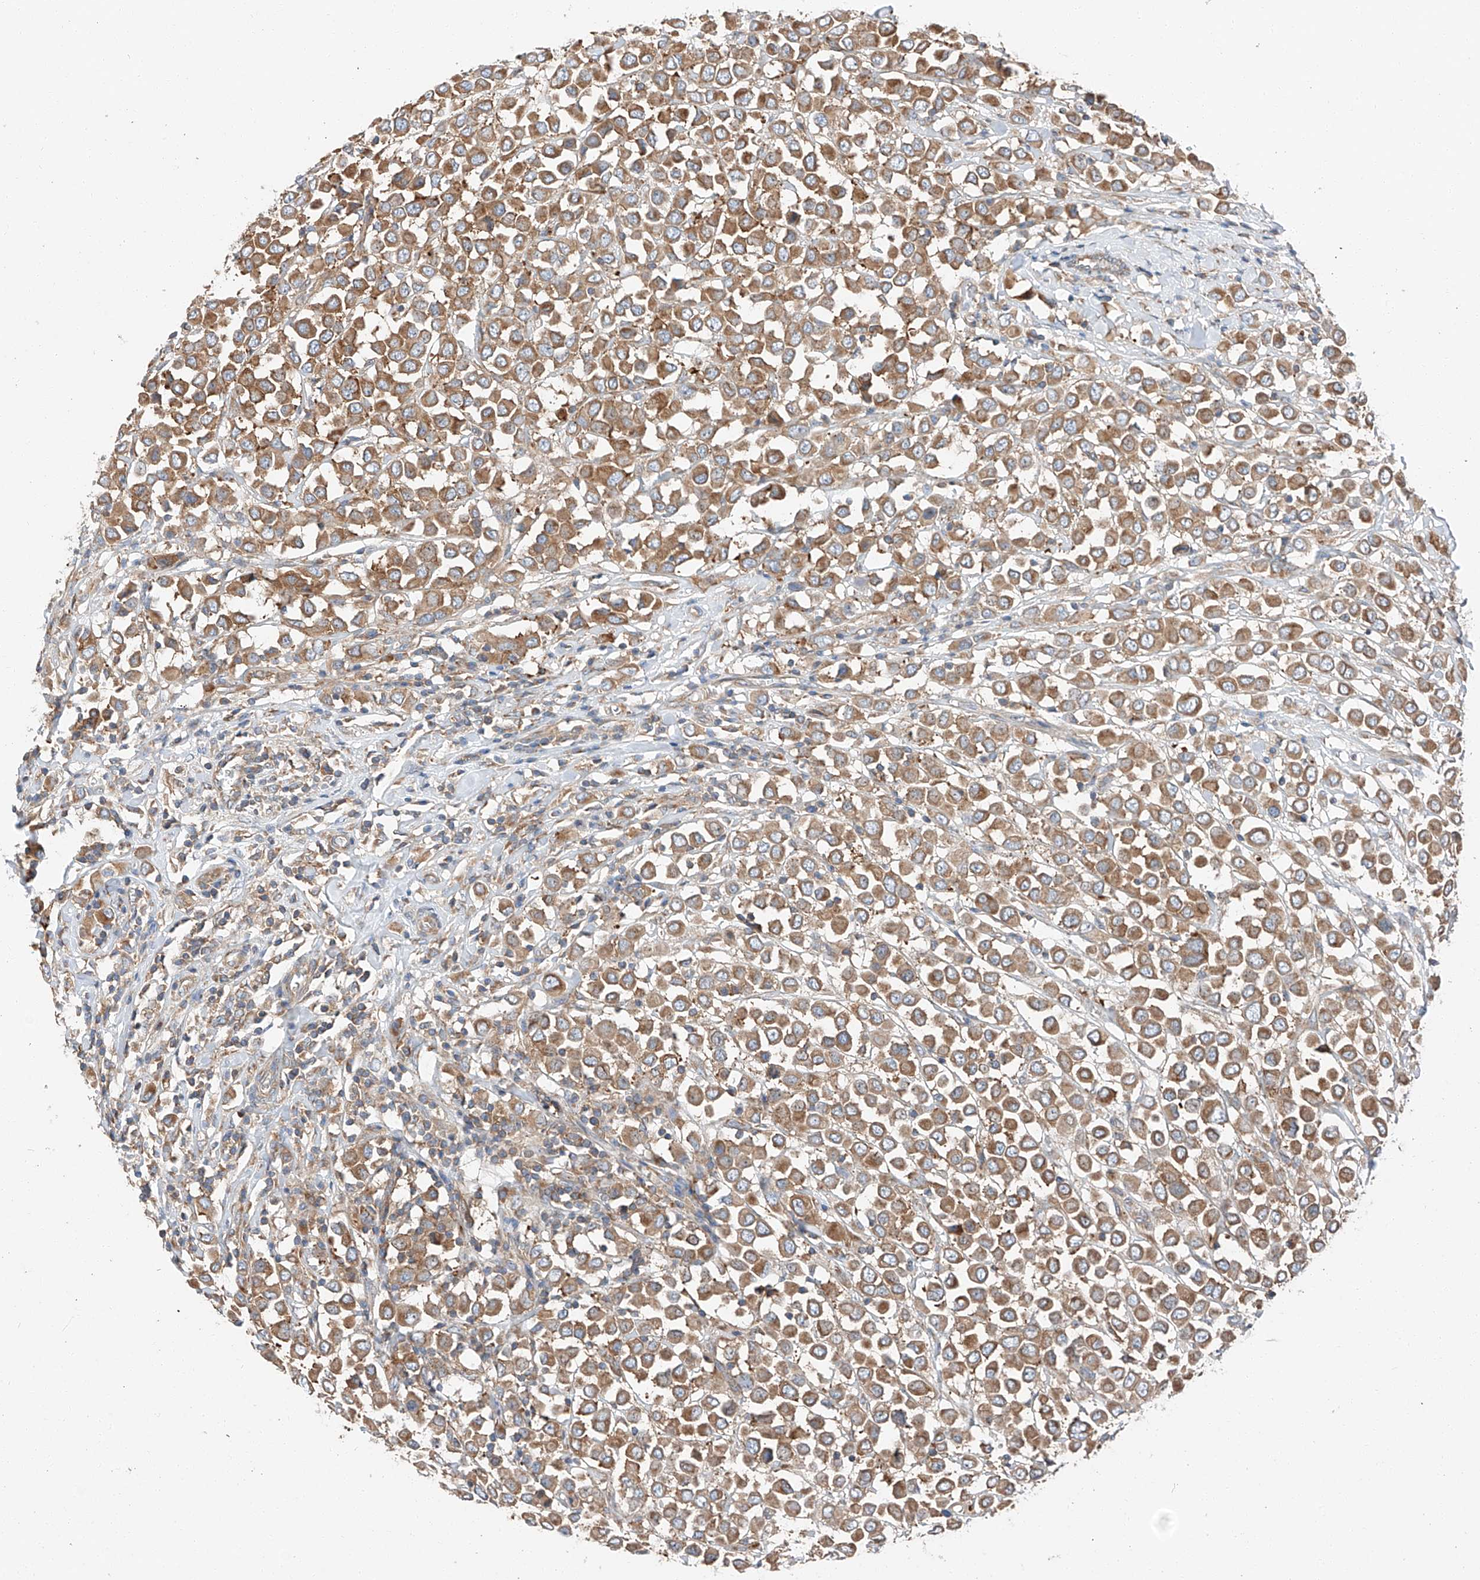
{"staining": {"intensity": "moderate", "quantity": ">75%", "location": "cytoplasmic/membranous"}, "tissue": "breast cancer", "cell_type": "Tumor cells", "image_type": "cancer", "snomed": [{"axis": "morphology", "description": "Duct carcinoma"}, {"axis": "topography", "description": "Breast"}], "caption": "Infiltrating ductal carcinoma (breast) stained with DAB (3,3'-diaminobenzidine) immunohistochemistry (IHC) shows medium levels of moderate cytoplasmic/membranous staining in approximately >75% of tumor cells.", "gene": "ZC3H15", "patient": {"sex": "female", "age": 61}}